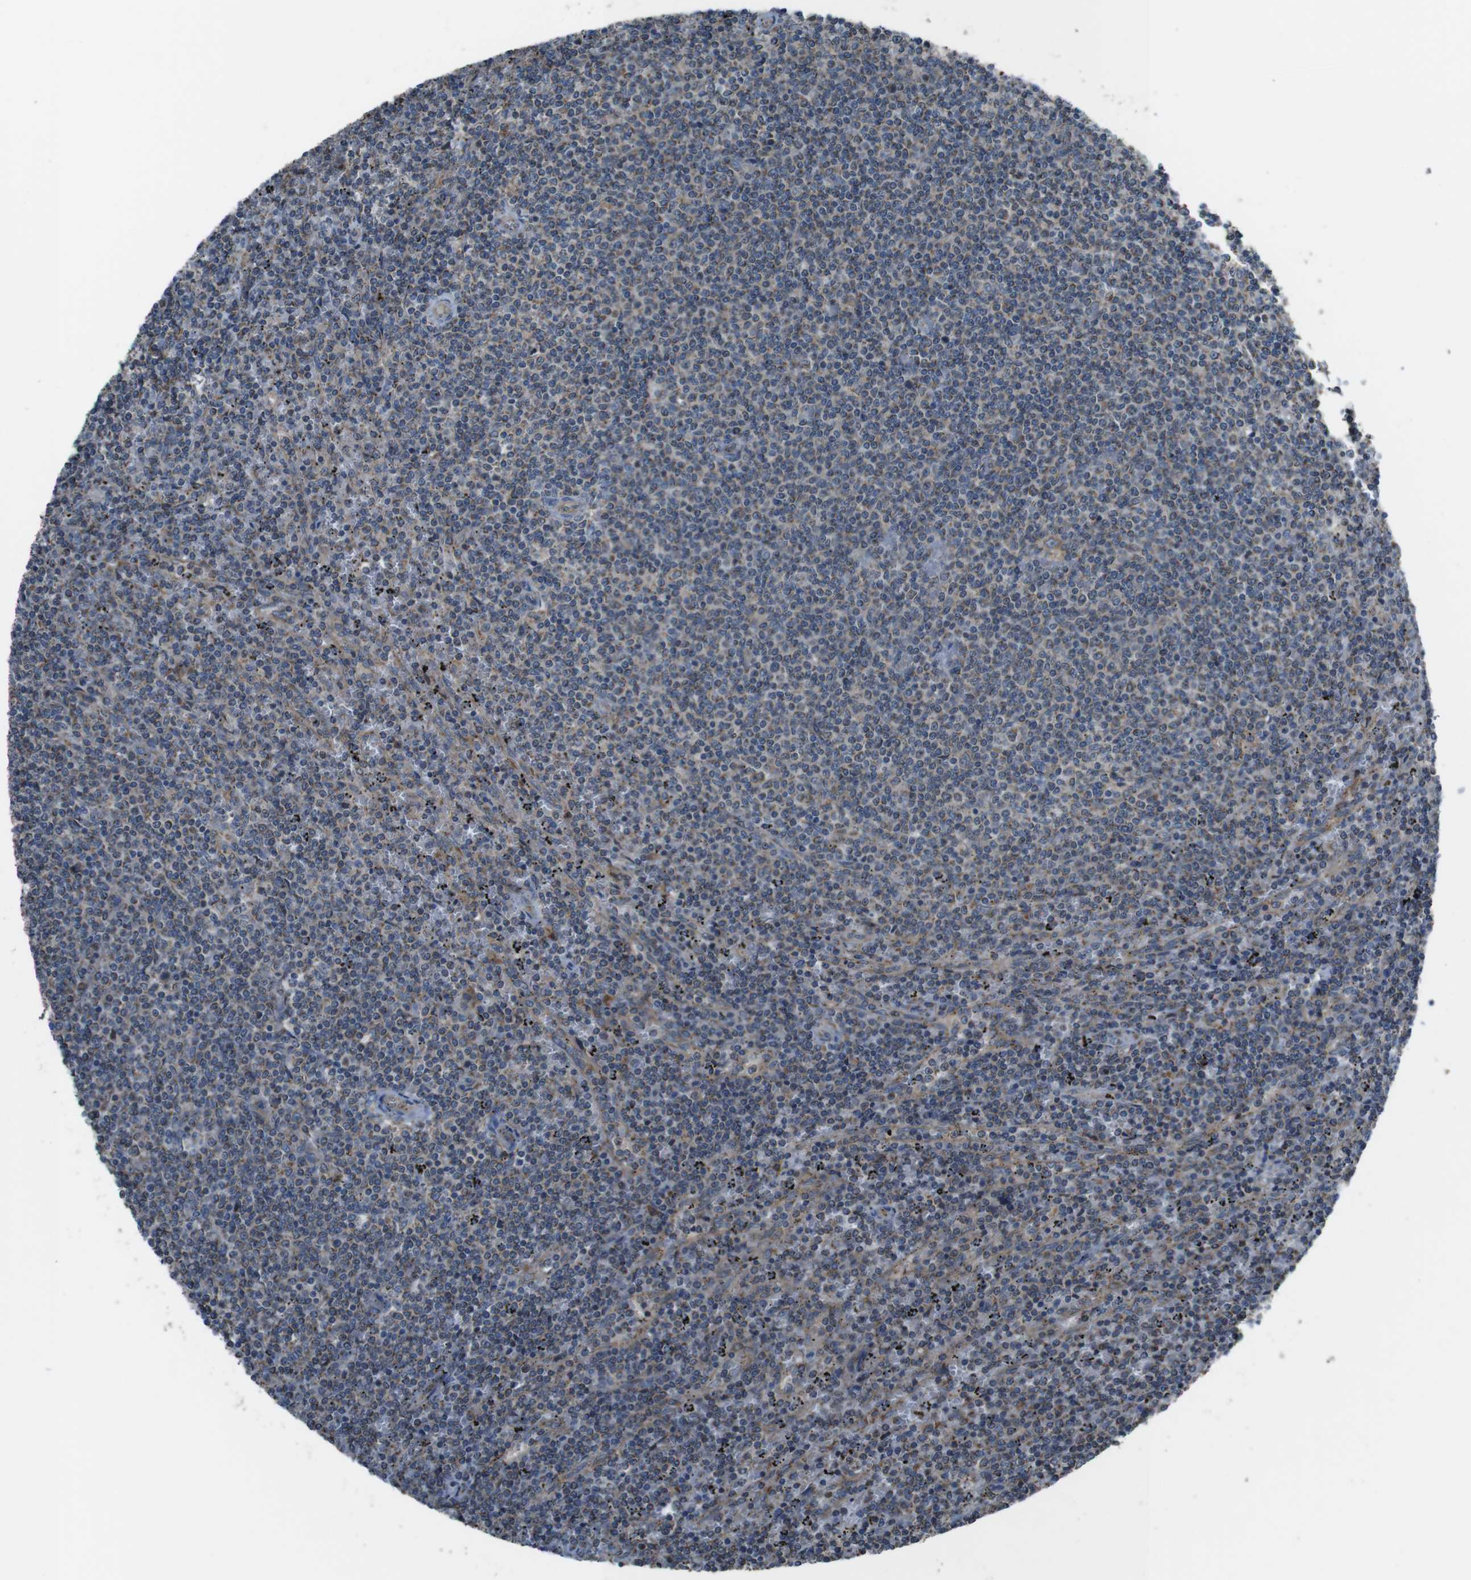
{"staining": {"intensity": "moderate", "quantity": "<25%", "location": "cytoplasmic/membranous"}, "tissue": "lymphoma", "cell_type": "Tumor cells", "image_type": "cancer", "snomed": [{"axis": "morphology", "description": "Malignant lymphoma, non-Hodgkin's type, Low grade"}, {"axis": "topography", "description": "Spleen"}], "caption": "Immunohistochemistry (IHC) staining of low-grade malignant lymphoma, non-Hodgkin's type, which displays low levels of moderate cytoplasmic/membranous staining in about <25% of tumor cells indicating moderate cytoplasmic/membranous protein staining. The staining was performed using DAB (brown) for protein detection and nuclei were counterstained in hematoxylin (blue).", "gene": "GIMAP8", "patient": {"sex": "female", "age": 50}}